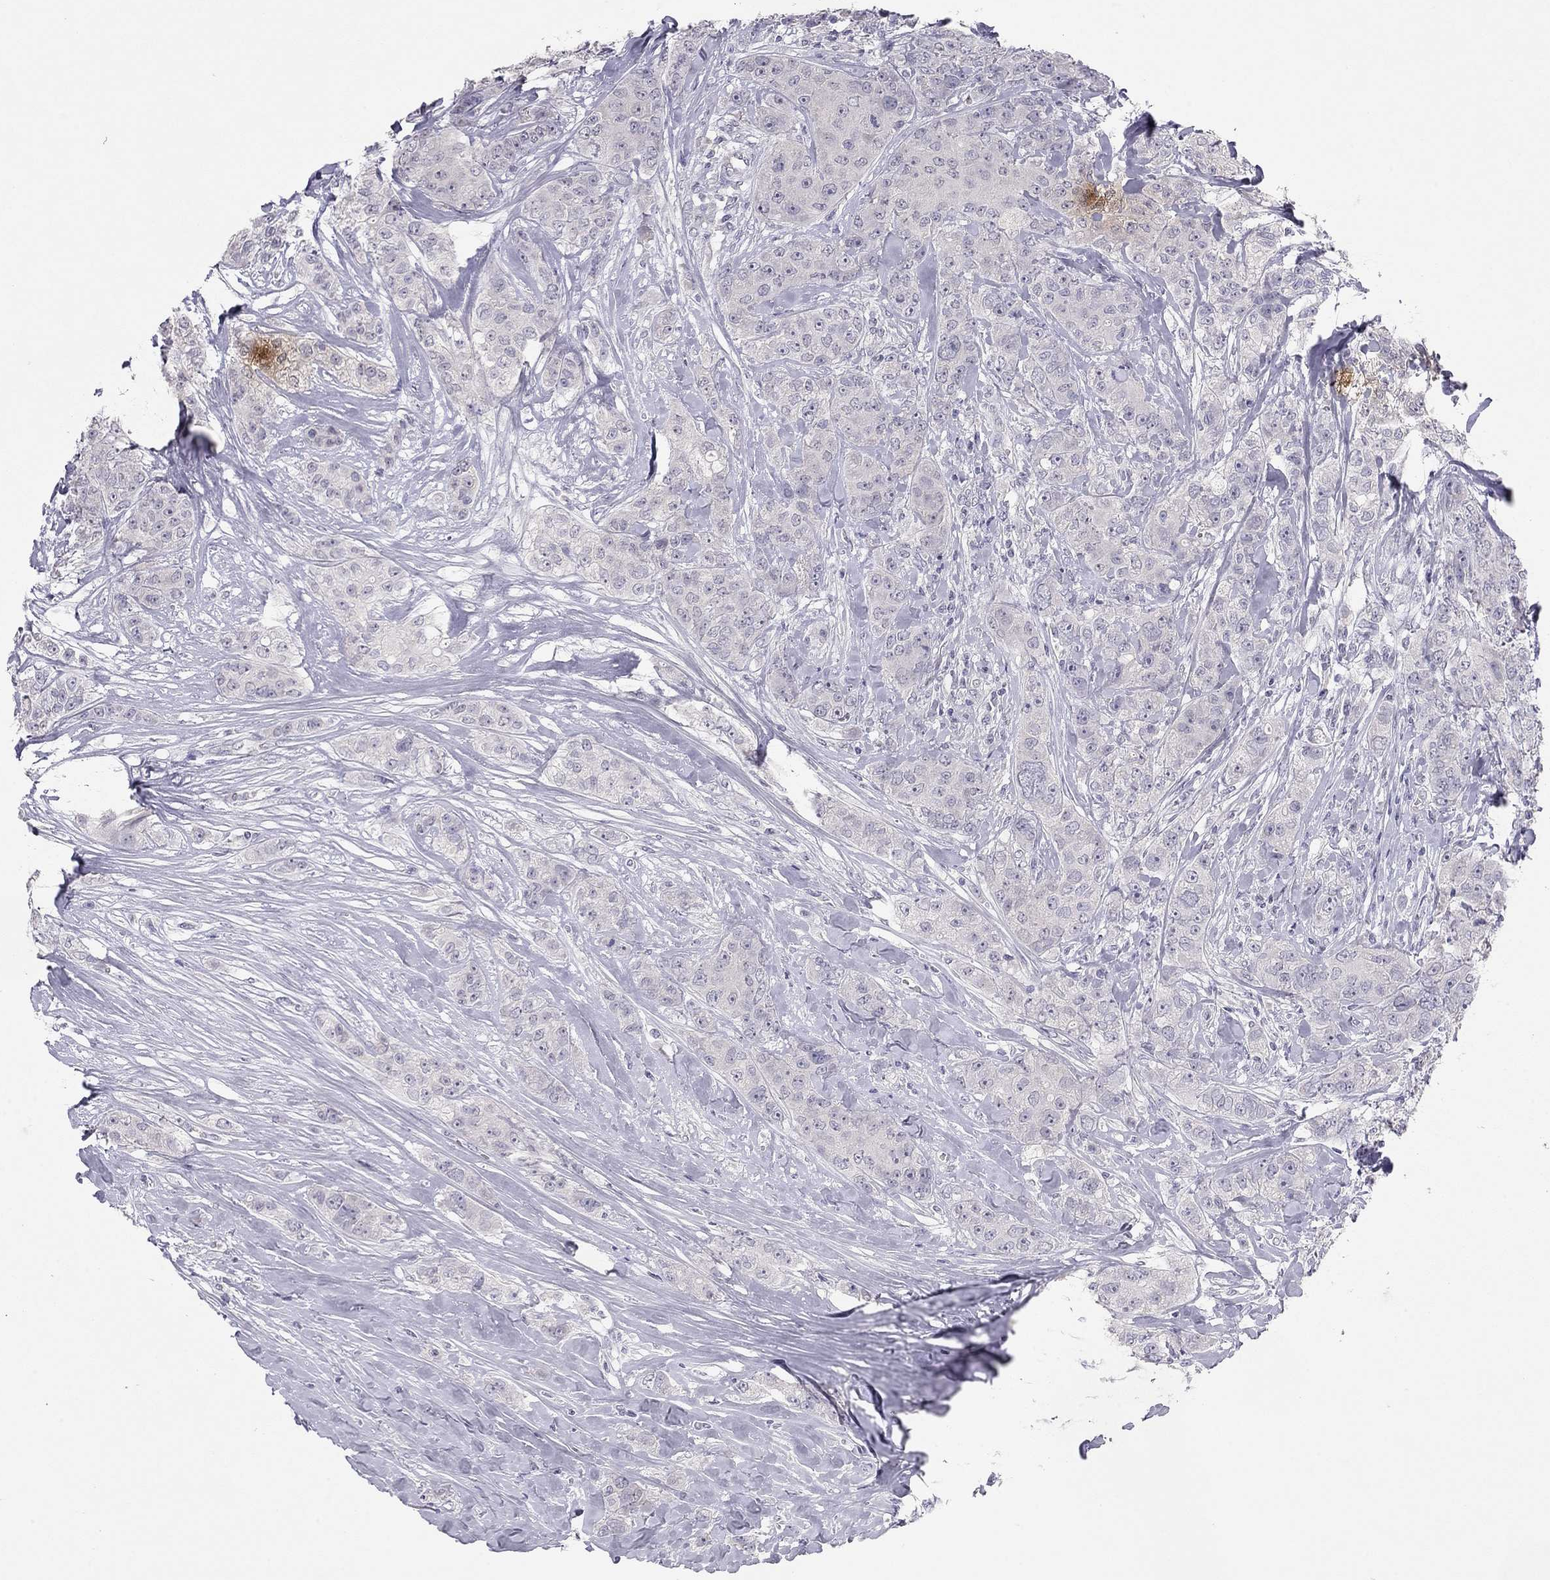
{"staining": {"intensity": "negative", "quantity": "none", "location": "none"}, "tissue": "breast cancer", "cell_type": "Tumor cells", "image_type": "cancer", "snomed": [{"axis": "morphology", "description": "Duct carcinoma"}, {"axis": "topography", "description": "Breast"}], "caption": "Breast cancer (intraductal carcinoma) was stained to show a protein in brown. There is no significant positivity in tumor cells.", "gene": "ADORA2A", "patient": {"sex": "female", "age": 43}}